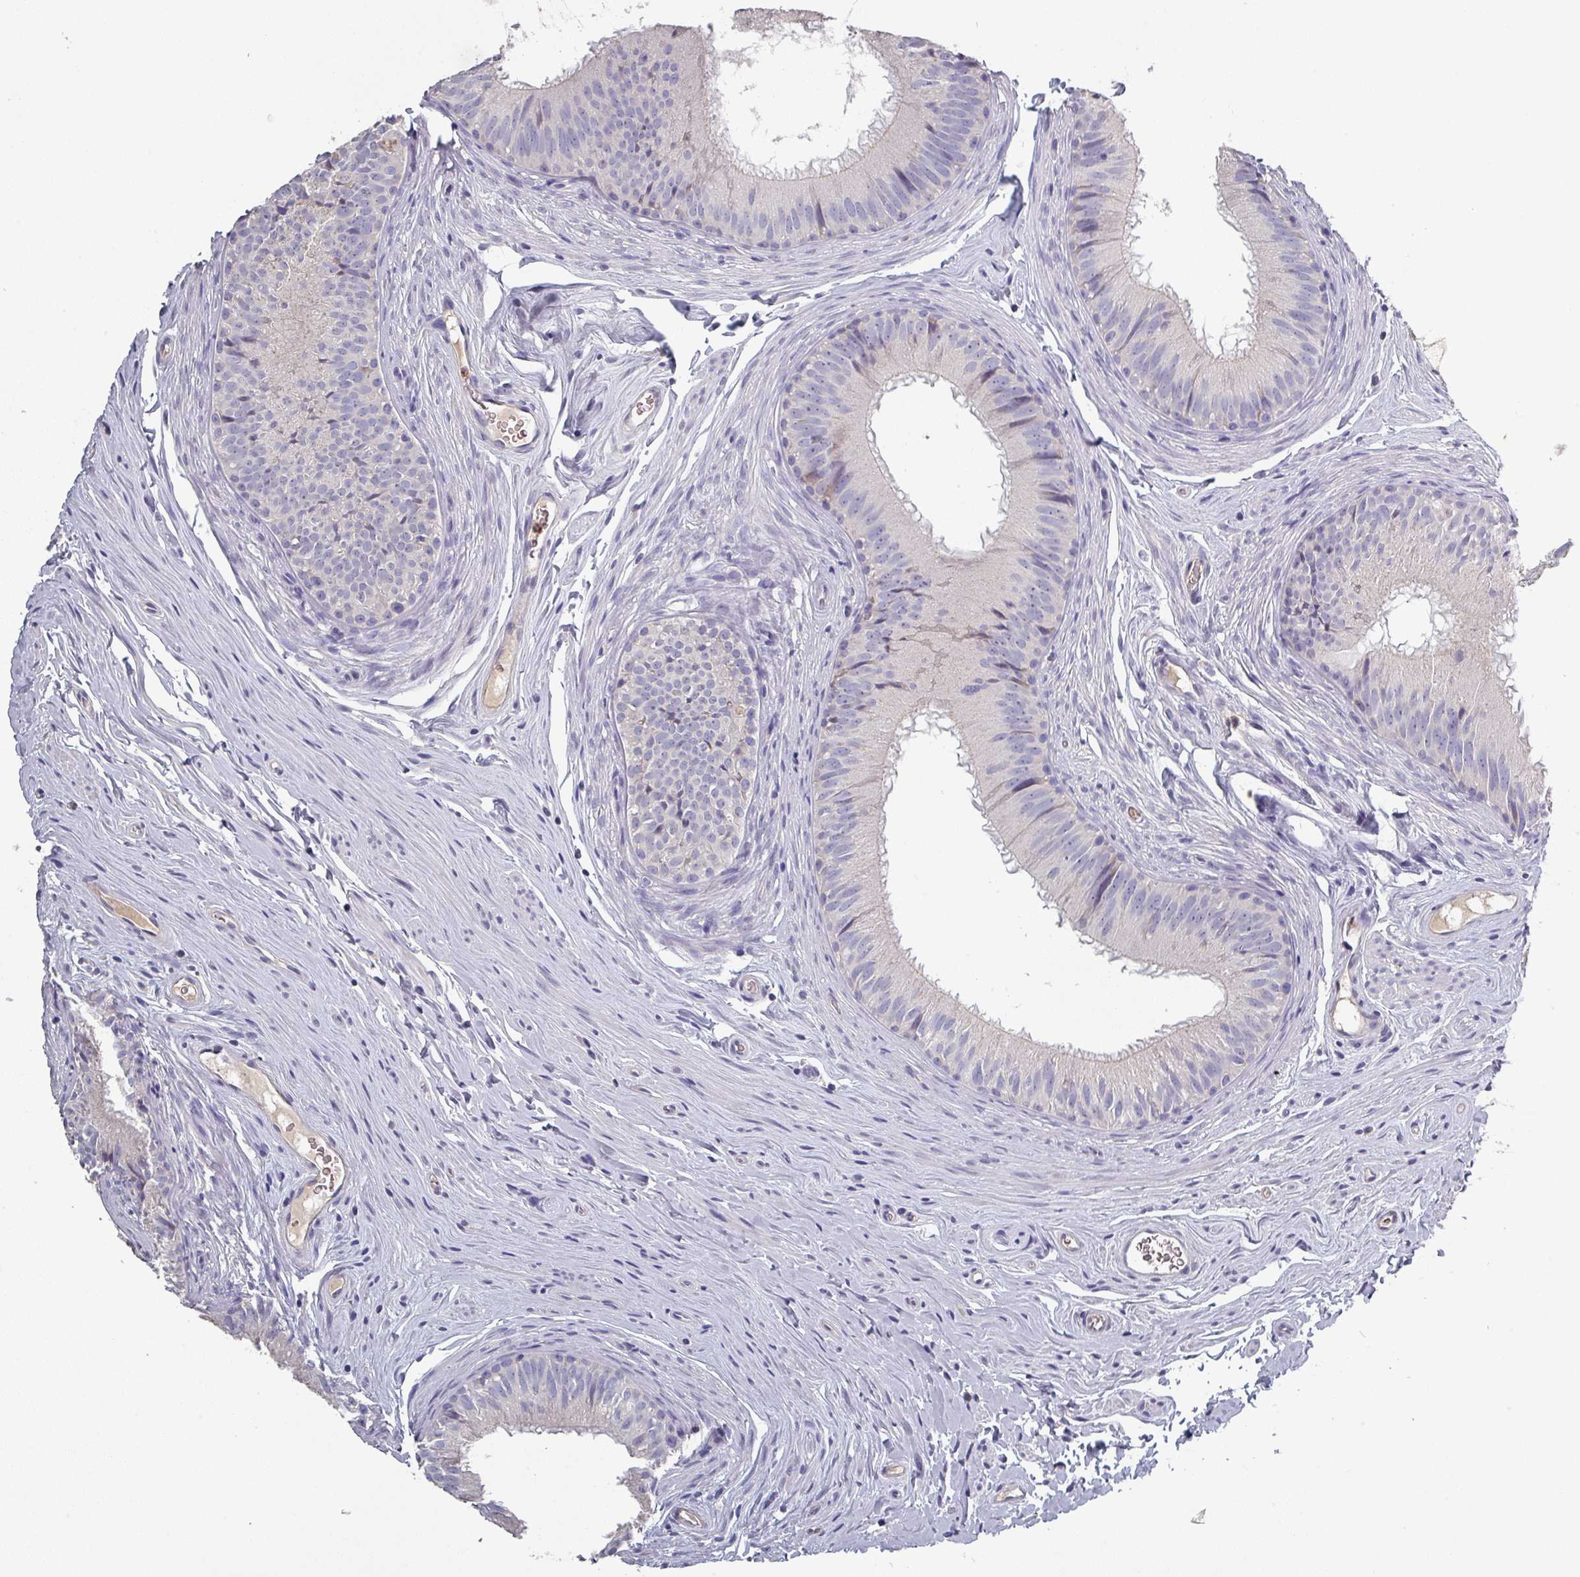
{"staining": {"intensity": "negative", "quantity": "none", "location": "none"}, "tissue": "epididymis", "cell_type": "Glandular cells", "image_type": "normal", "snomed": [{"axis": "morphology", "description": "Normal tissue, NOS"}, {"axis": "topography", "description": "Epididymis, spermatic cord, NOS"}], "caption": "IHC photomicrograph of benign epididymis stained for a protein (brown), which demonstrates no staining in glandular cells.", "gene": "PRAMEF7", "patient": {"sex": "male", "age": 25}}